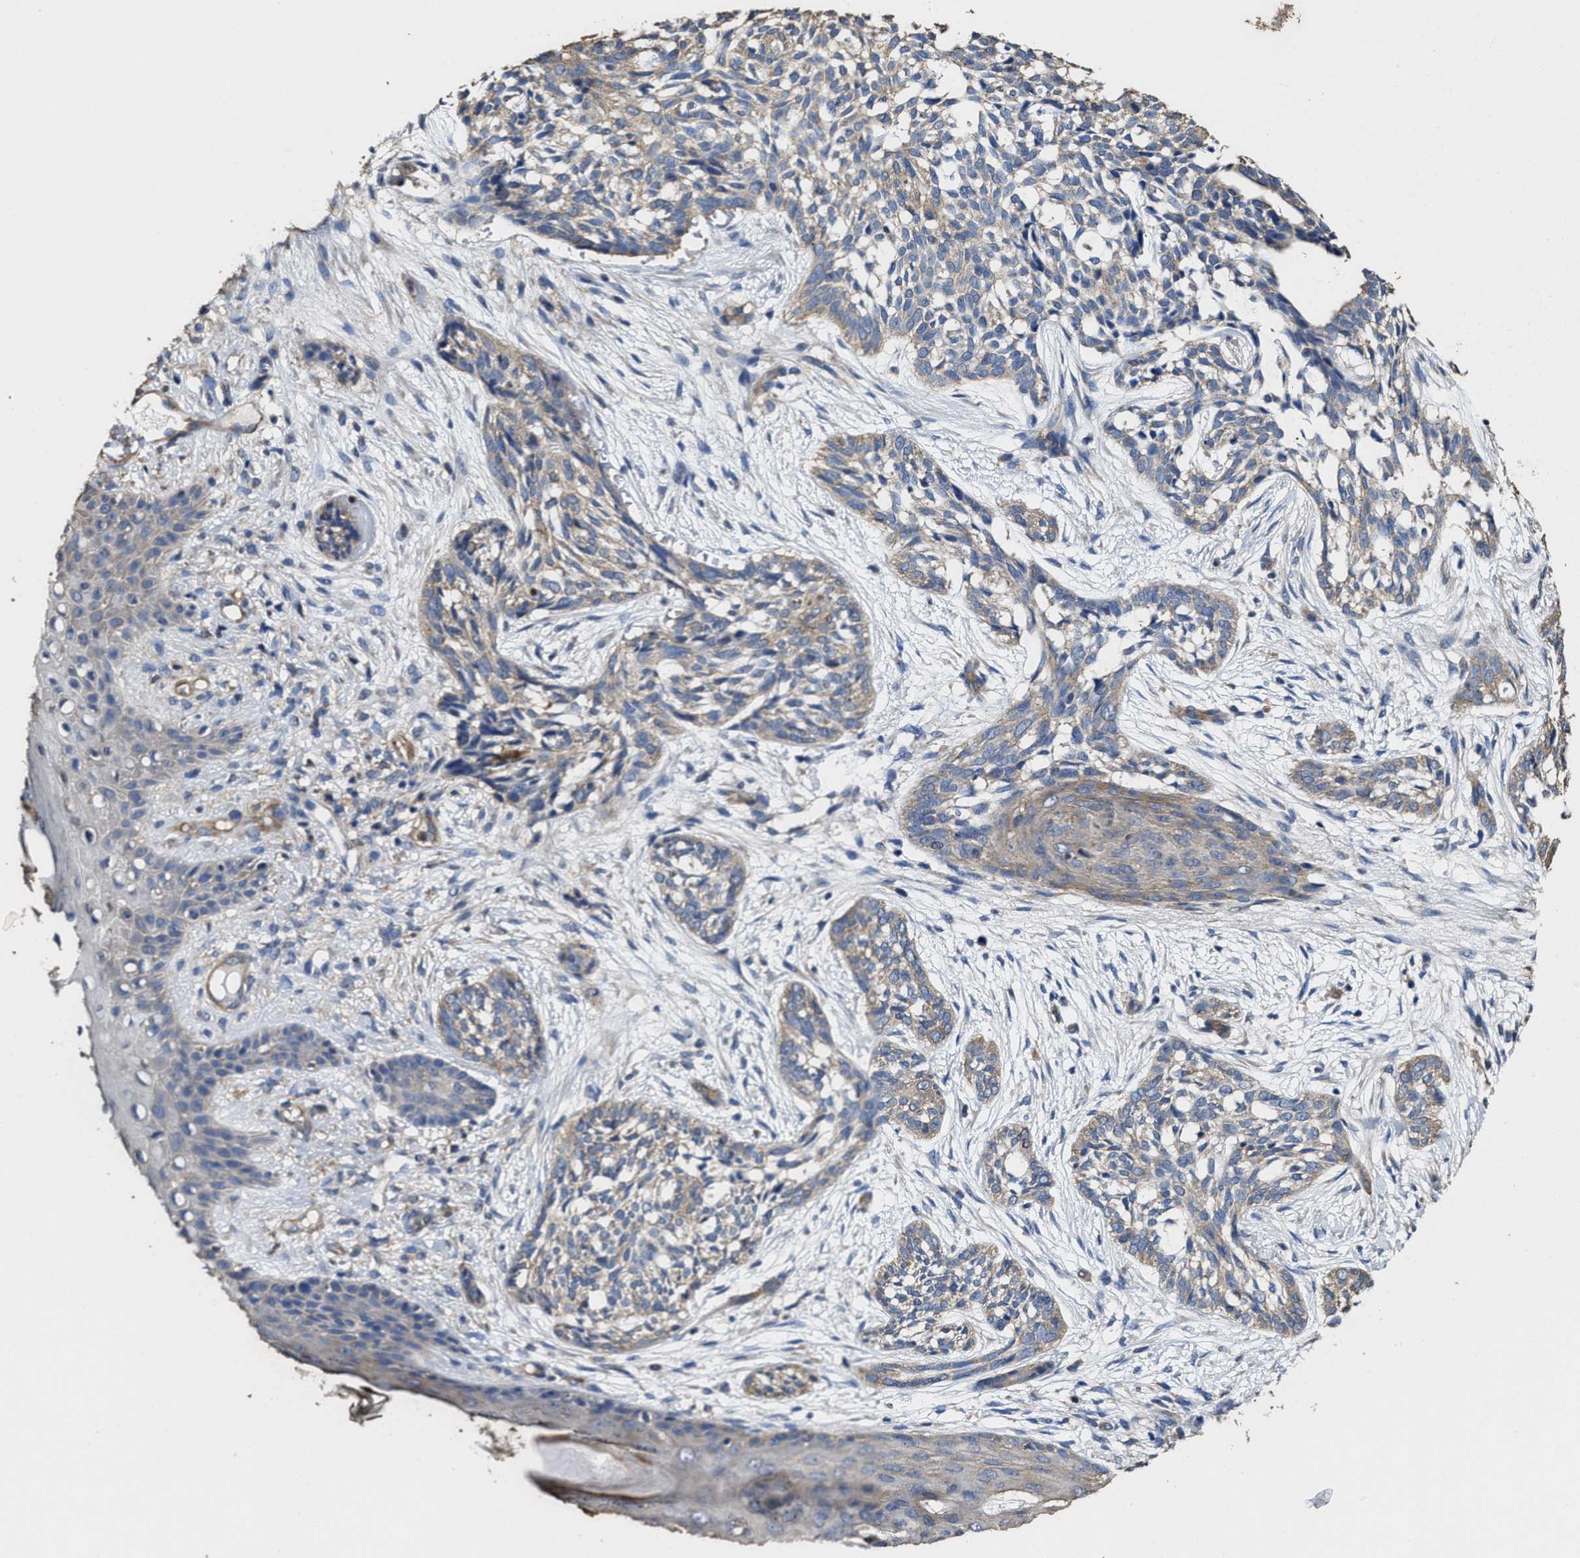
{"staining": {"intensity": "weak", "quantity": "25%-75%", "location": "cytoplasmic/membranous"}, "tissue": "skin cancer", "cell_type": "Tumor cells", "image_type": "cancer", "snomed": [{"axis": "morphology", "description": "Basal cell carcinoma"}, {"axis": "topography", "description": "Skin"}], "caption": "Basal cell carcinoma (skin) tissue exhibits weak cytoplasmic/membranous expression in about 25%-75% of tumor cells Nuclei are stained in blue.", "gene": "SFXN4", "patient": {"sex": "female", "age": 88}}